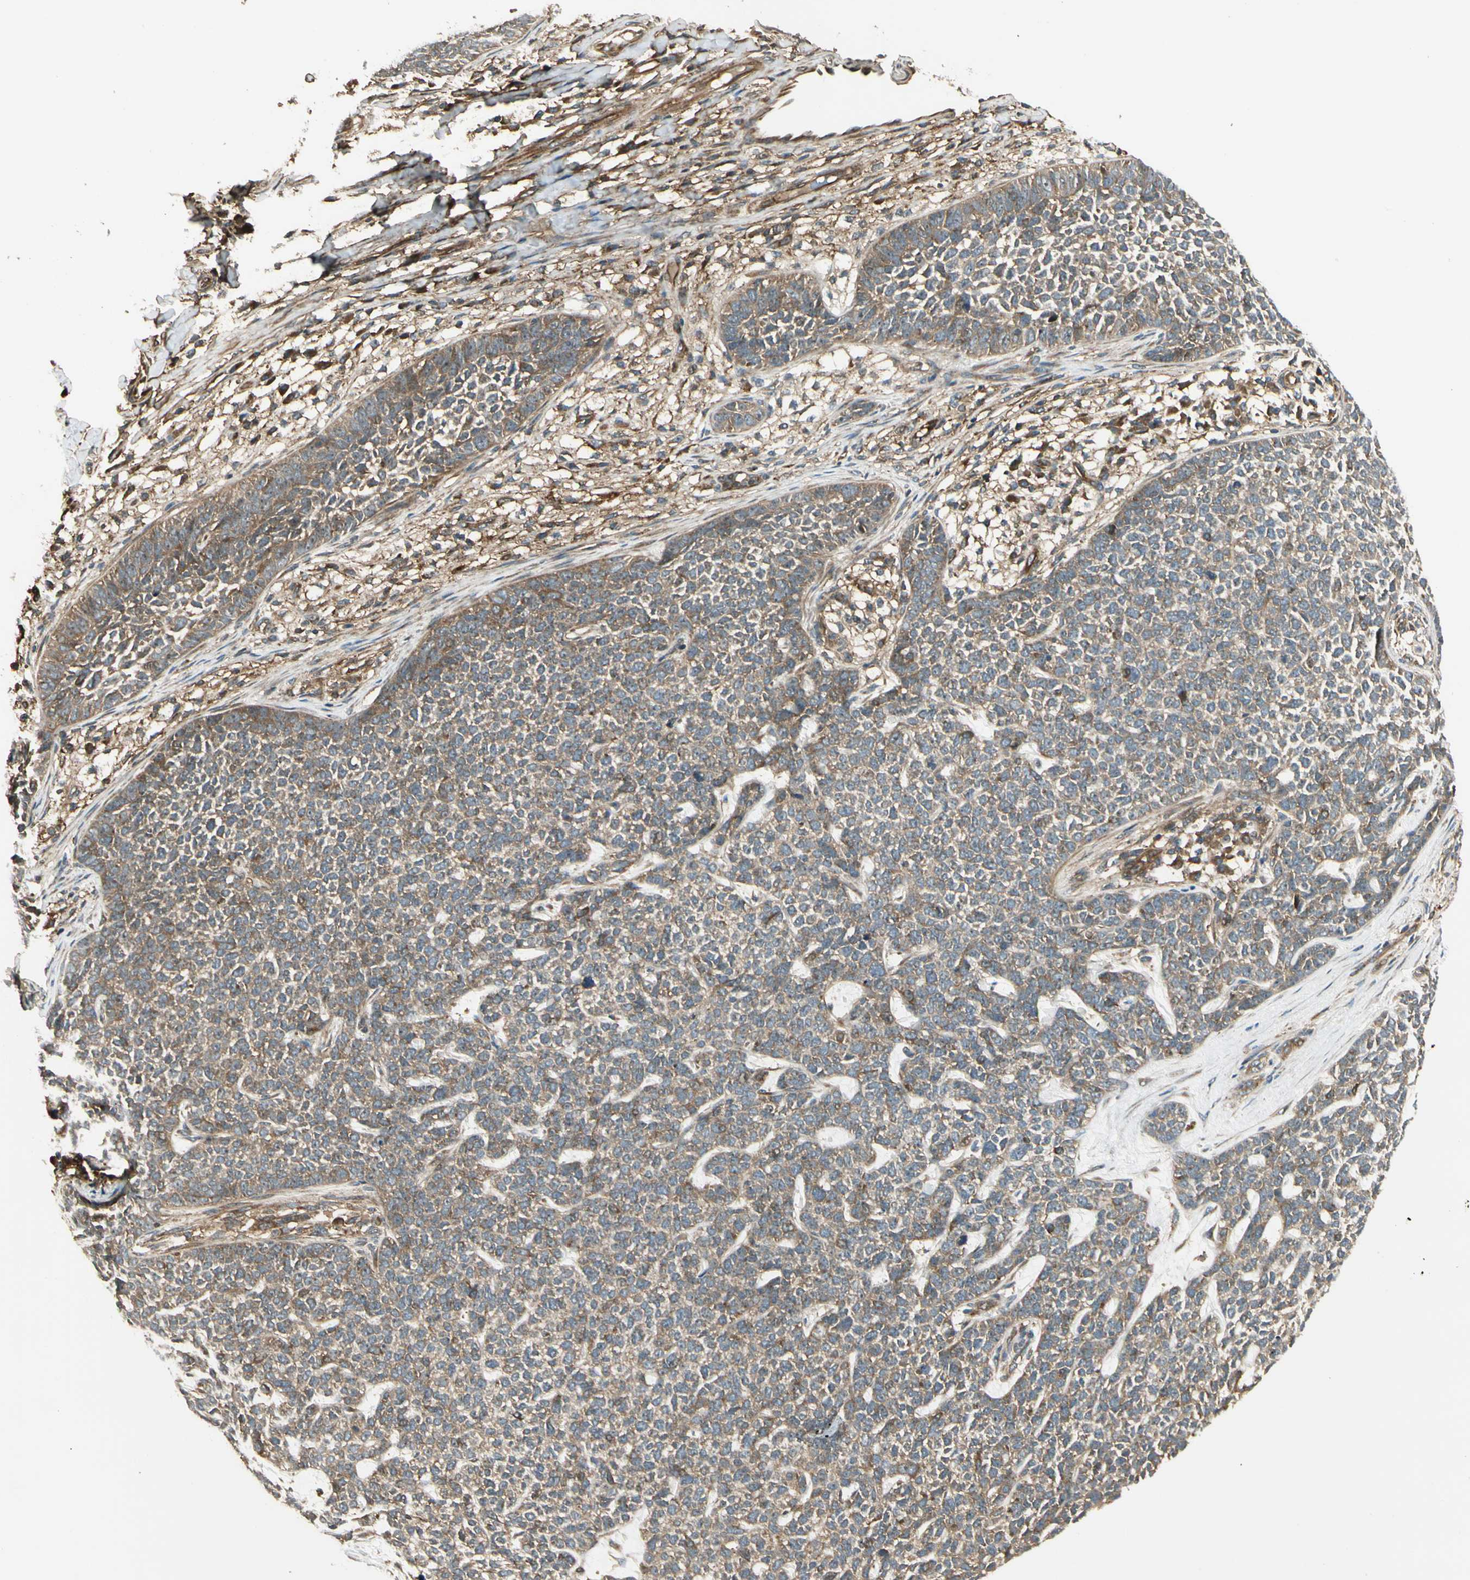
{"staining": {"intensity": "moderate", "quantity": ">75%", "location": "cytoplasmic/membranous"}, "tissue": "skin cancer", "cell_type": "Tumor cells", "image_type": "cancer", "snomed": [{"axis": "morphology", "description": "Basal cell carcinoma"}, {"axis": "topography", "description": "Skin"}], "caption": "Protein staining shows moderate cytoplasmic/membranous staining in about >75% of tumor cells in basal cell carcinoma (skin).", "gene": "FKBP15", "patient": {"sex": "female", "age": 84}}